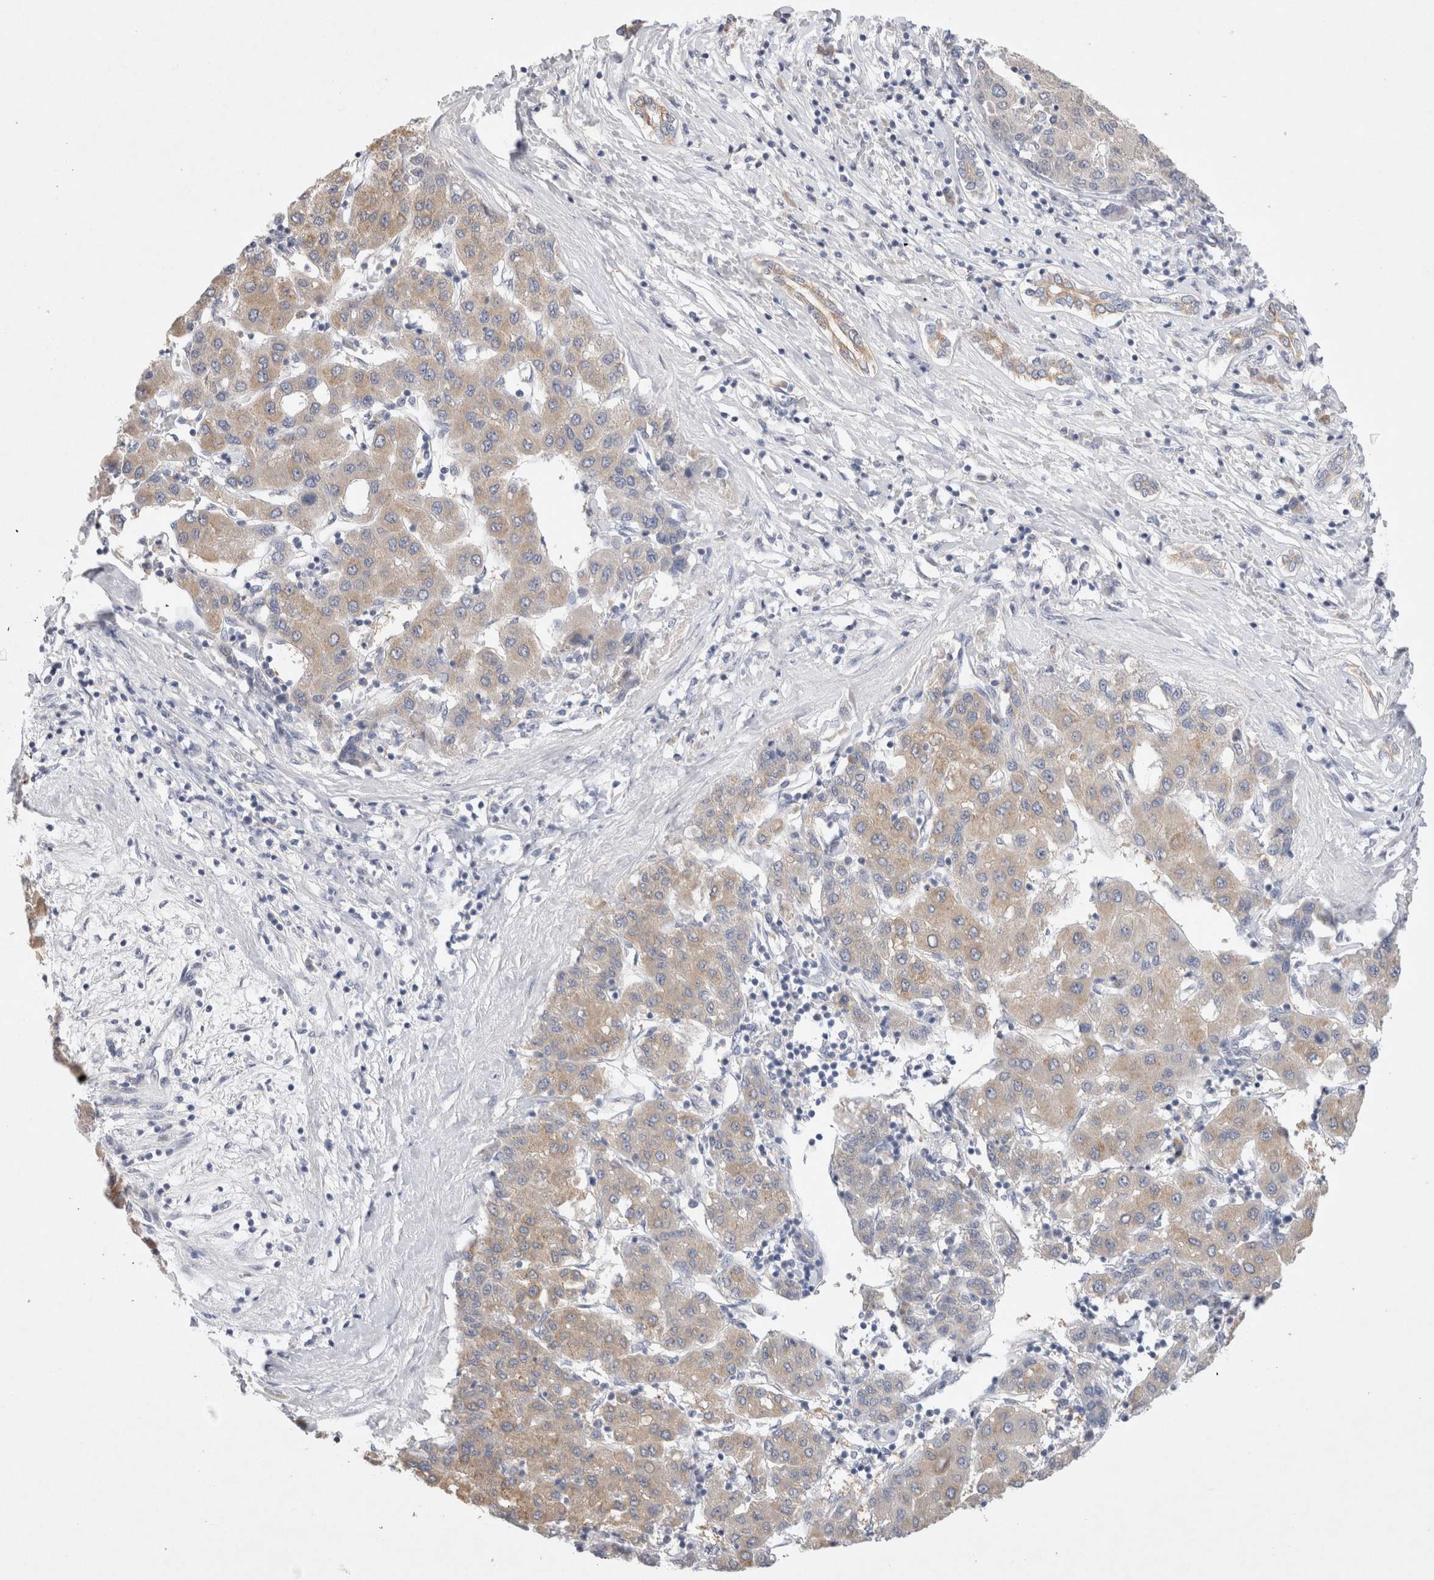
{"staining": {"intensity": "weak", "quantity": ">75%", "location": "cytoplasmic/membranous"}, "tissue": "liver cancer", "cell_type": "Tumor cells", "image_type": "cancer", "snomed": [{"axis": "morphology", "description": "Carcinoma, Hepatocellular, NOS"}, {"axis": "topography", "description": "Liver"}], "caption": "A high-resolution image shows immunohistochemistry (IHC) staining of liver hepatocellular carcinoma, which demonstrates weak cytoplasmic/membranous positivity in about >75% of tumor cells.", "gene": "GAS1", "patient": {"sex": "male", "age": 65}}